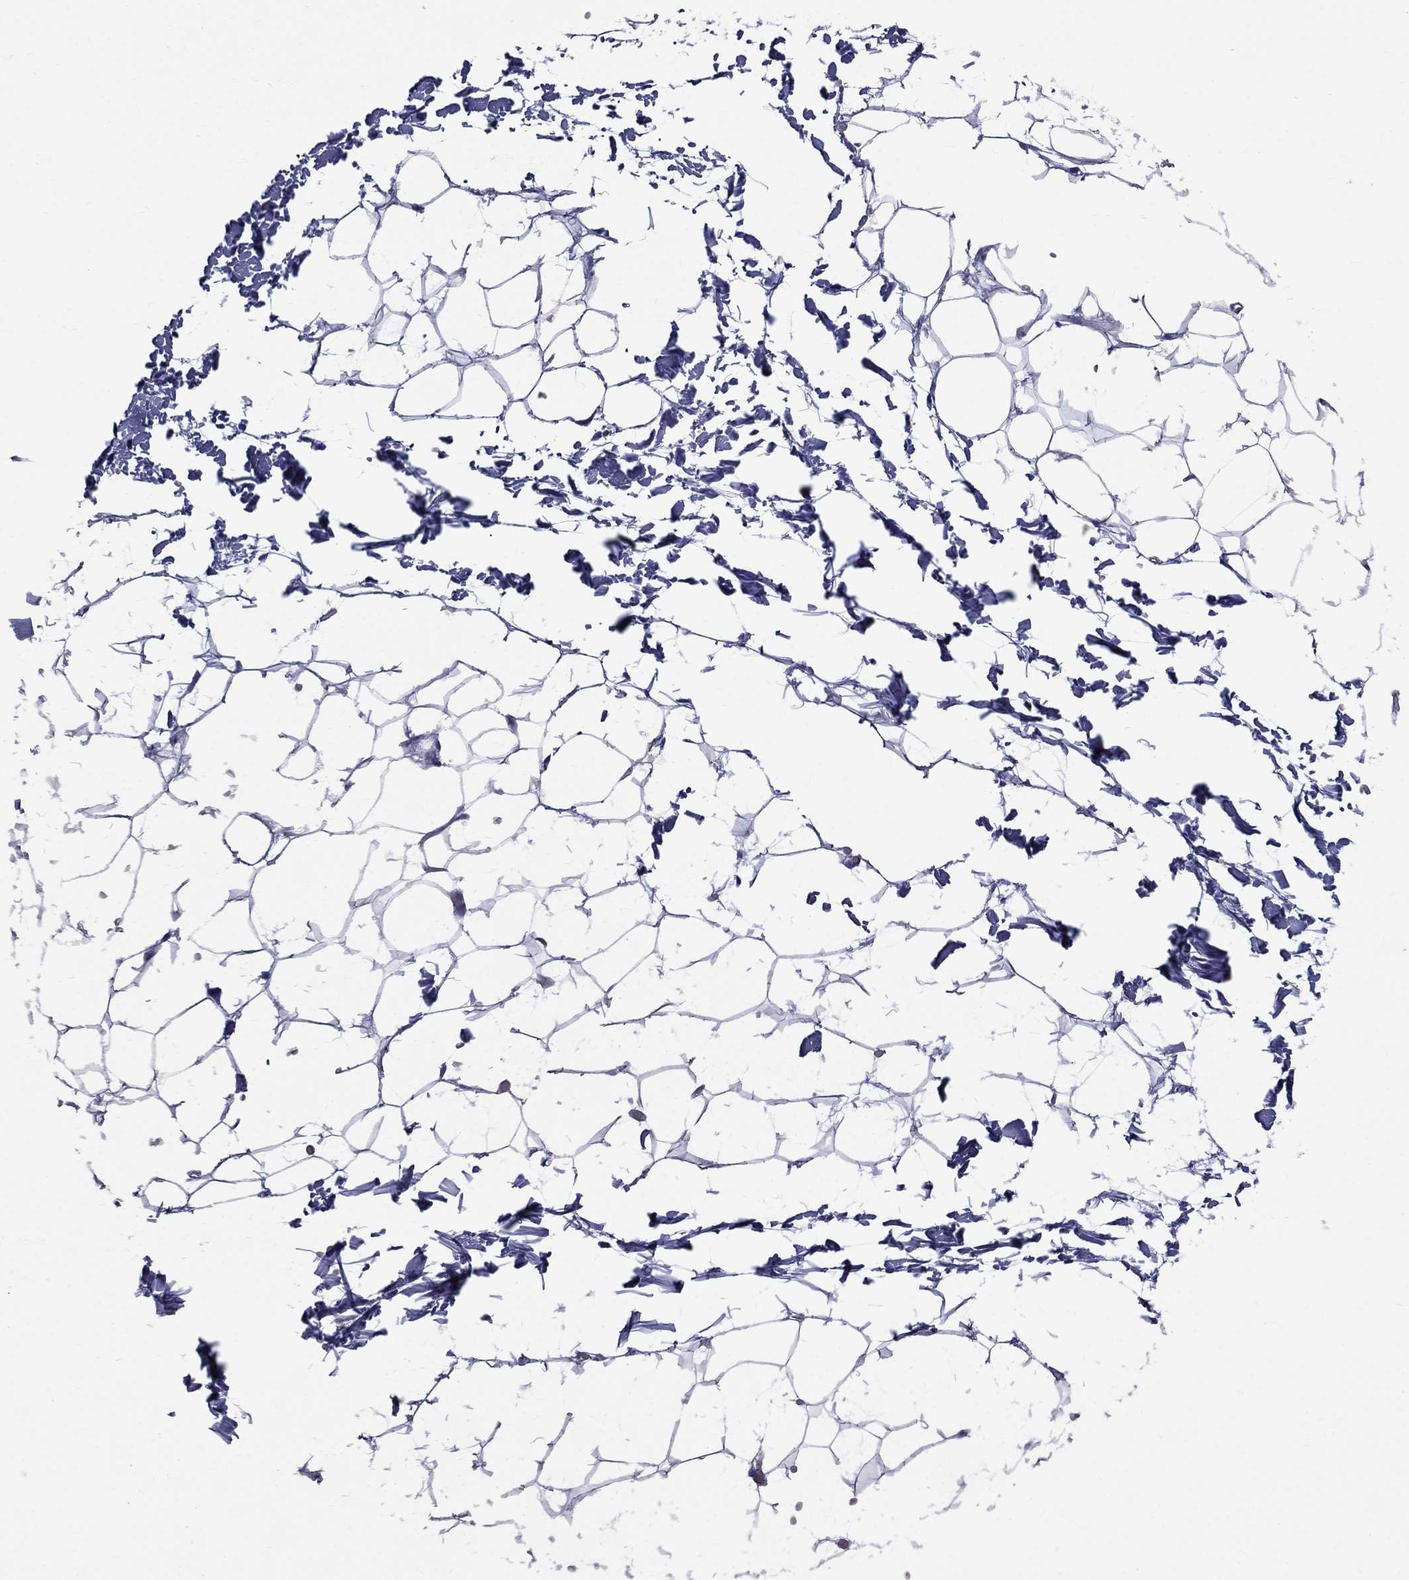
{"staining": {"intensity": "negative", "quantity": "none", "location": "none"}, "tissue": "adipose tissue", "cell_type": "Adipocytes", "image_type": "normal", "snomed": [{"axis": "morphology", "description": "Normal tissue, NOS"}, {"axis": "topography", "description": "Skin"}, {"axis": "topography", "description": "Peripheral nerve tissue"}], "caption": "Adipocytes show no significant protein expression in benign adipose tissue.", "gene": "CEP43", "patient": {"sex": "female", "age": 56}}